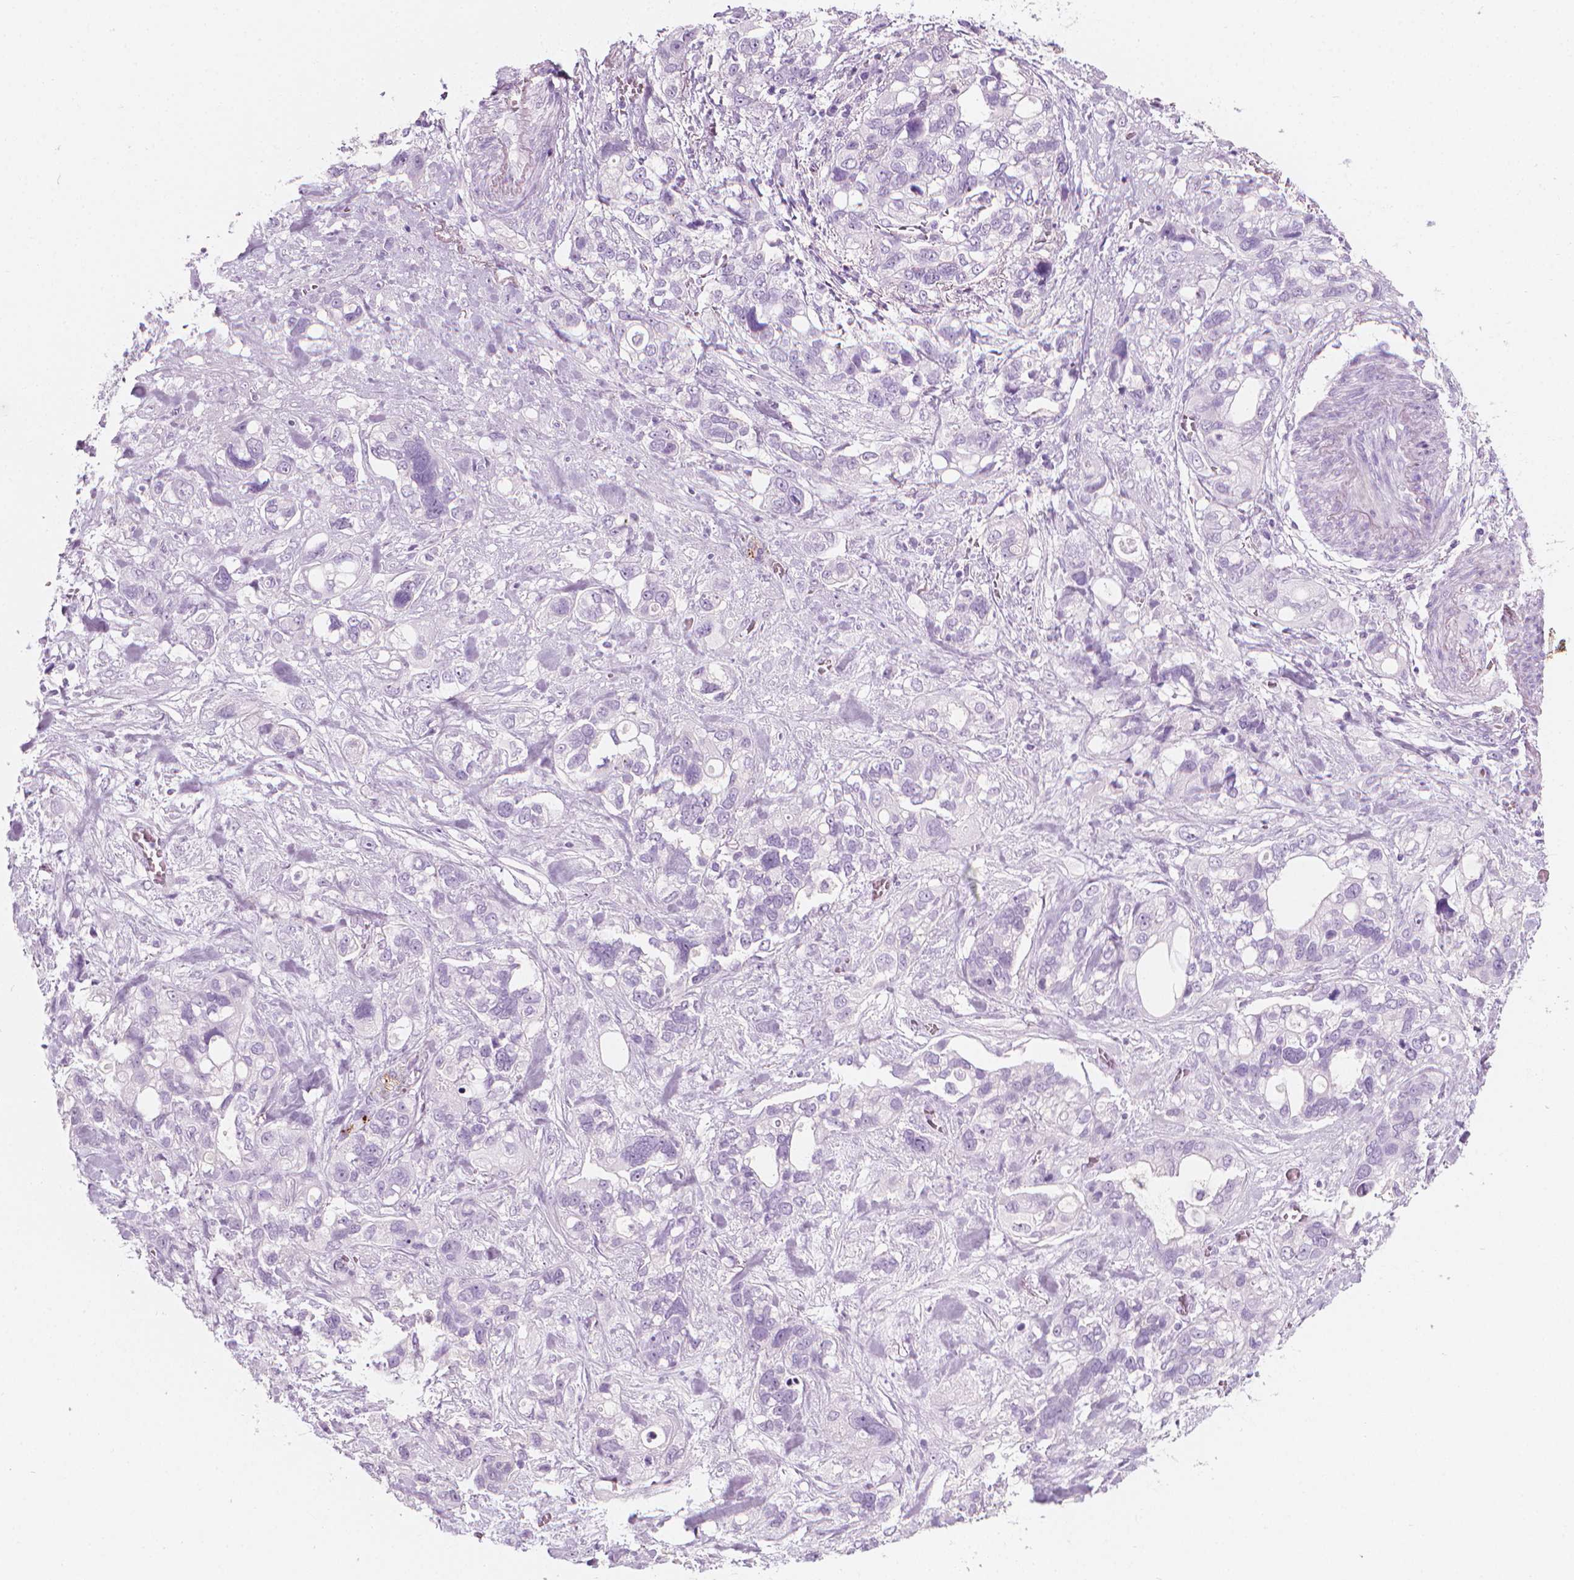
{"staining": {"intensity": "negative", "quantity": "none", "location": "none"}, "tissue": "stomach cancer", "cell_type": "Tumor cells", "image_type": "cancer", "snomed": [{"axis": "morphology", "description": "Adenocarcinoma, NOS"}, {"axis": "topography", "description": "Stomach, upper"}], "caption": "There is no significant expression in tumor cells of stomach cancer (adenocarcinoma). (DAB IHC, high magnification).", "gene": "SCG3", "patient": {"sex": "female", "age": 81}}